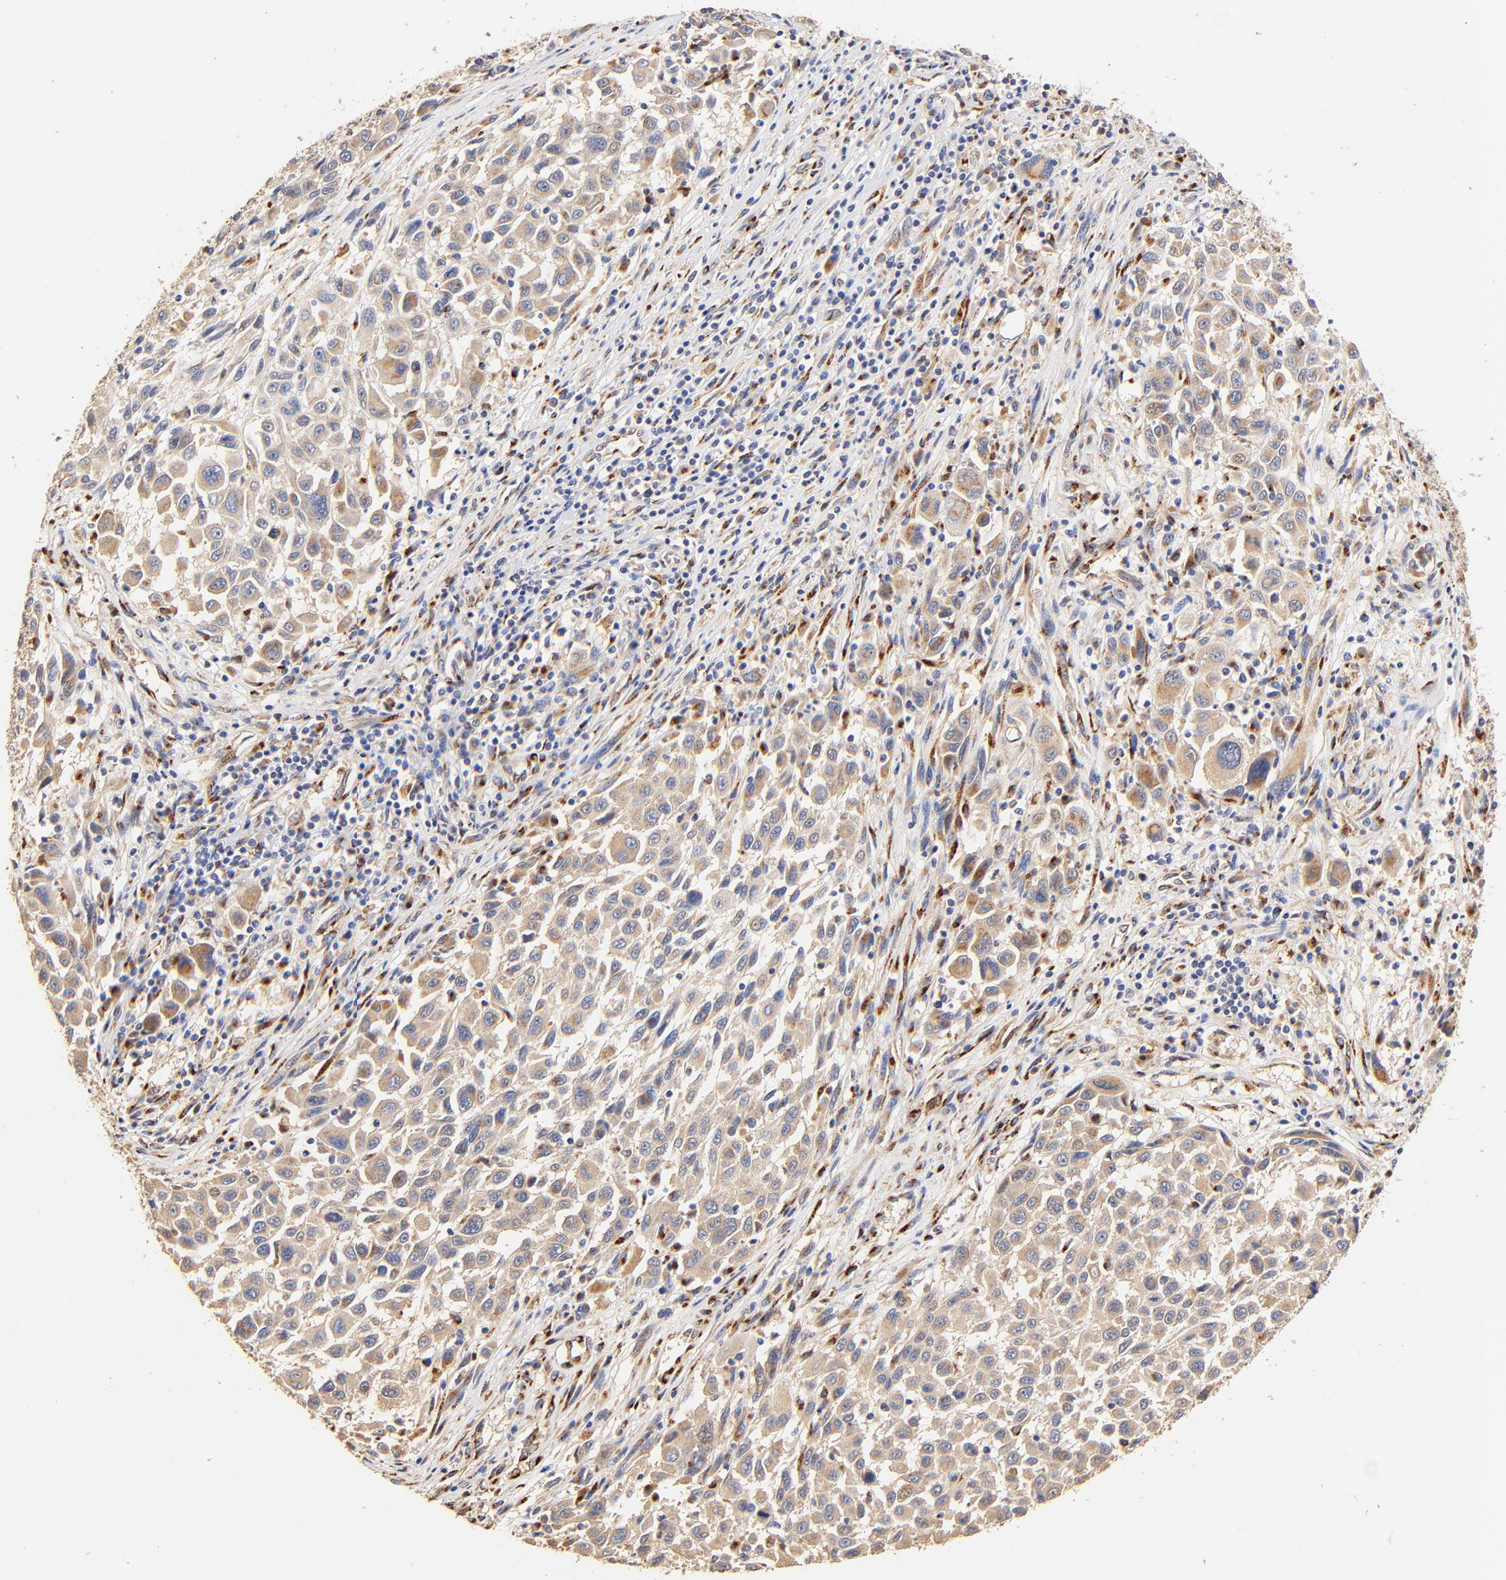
{"staining": {"intensity": "weak", "quantity": ">75%", "location": "cytoplasmic/membranous"}, "tissue": "melanoma", "cell_type": "Tumor cells", "image_type": "cancer", "snomed": [{"axis": "morphology", "description": "Malignant melanoma, Metastatic site"}, {"axis": "topography", "description": "Lymph node"}], "caption": "IHC histopathology image of malignant melanoma (metastatic site) stained for a protein (brown), which reveals low levels of weak cytoplasmic/membranous positivity in about >75% of tumor cells.", "gene": "FMNL3", "patient": {"sex": "male", "age": 61}}